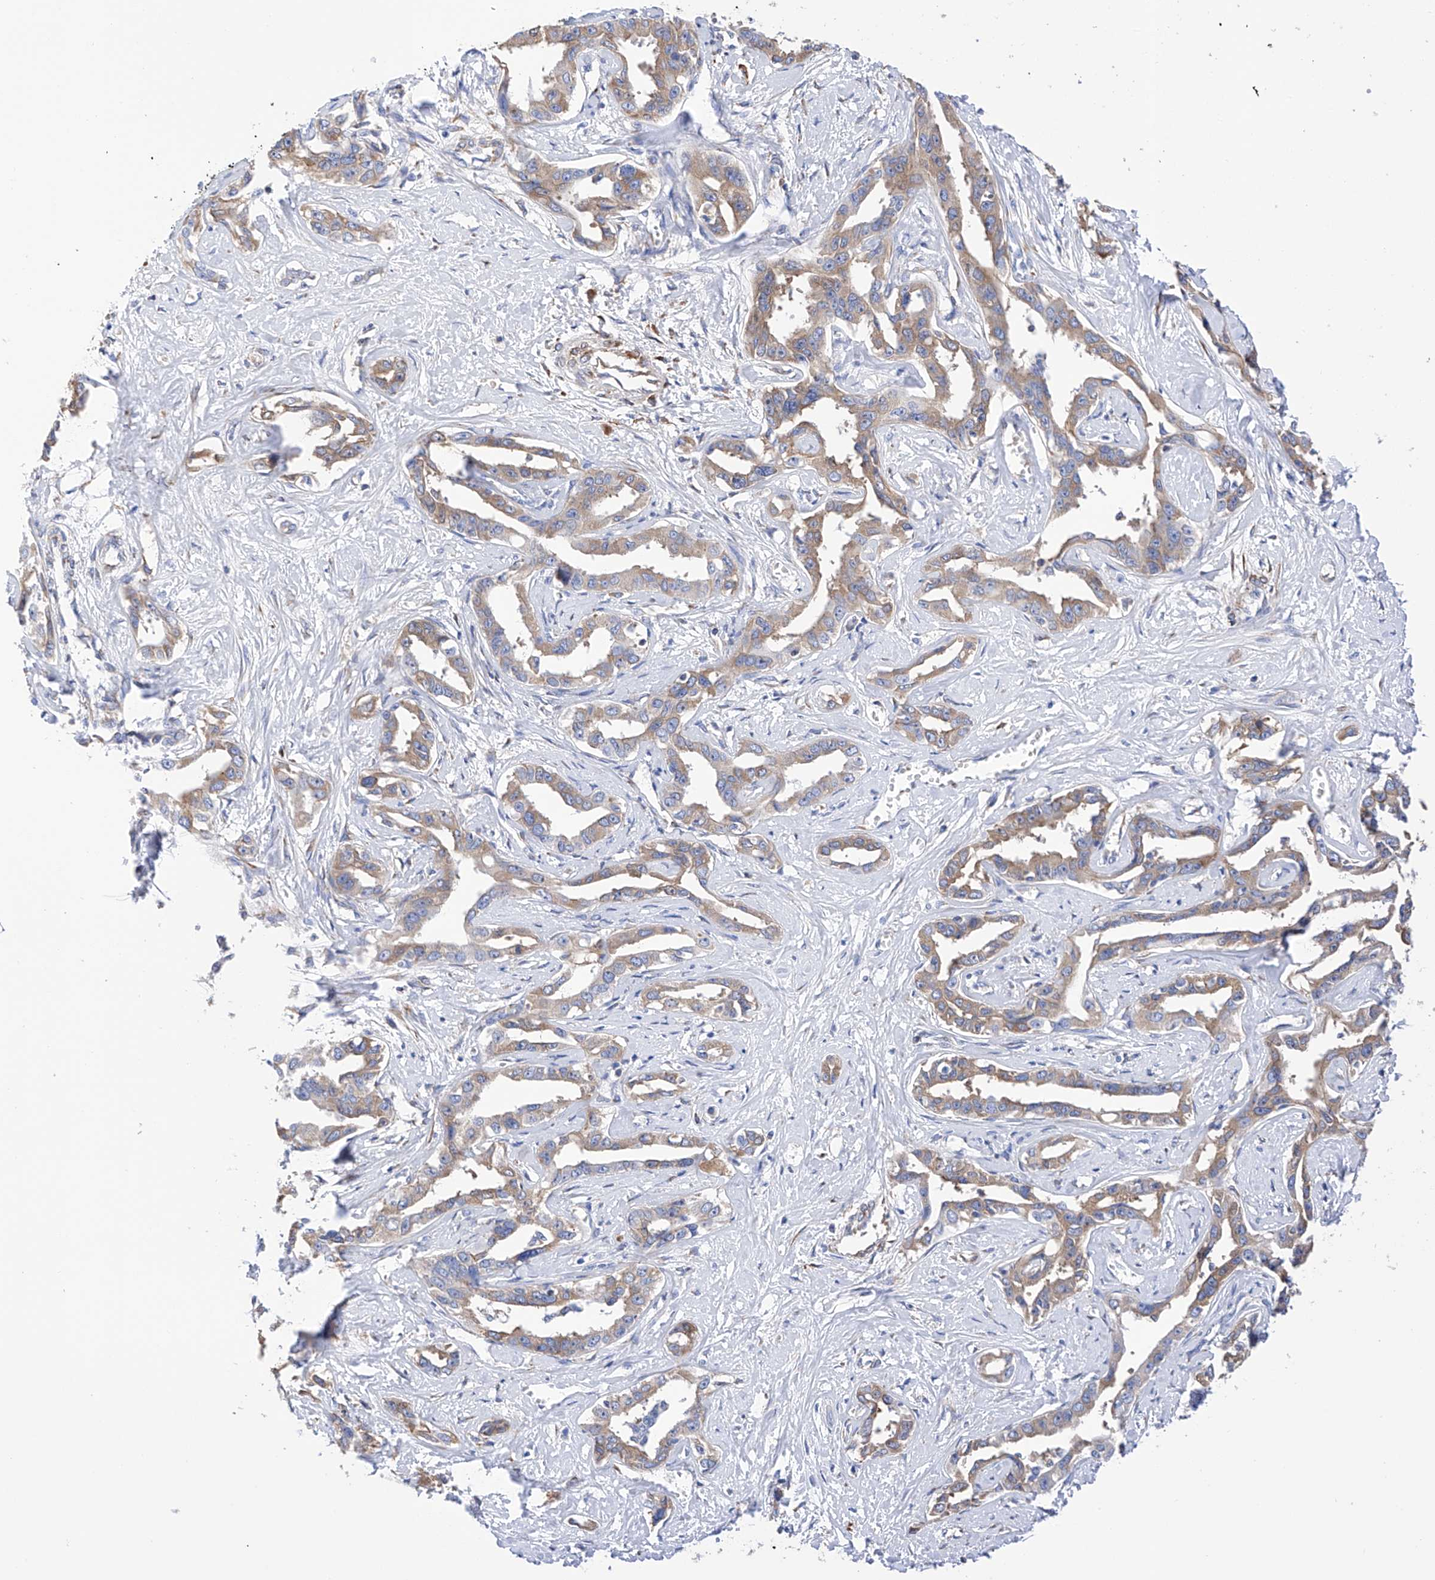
{"staining": {"intensity": "moderate", "quantity": ">75%", "location": "cytoplasmic/membranous"}, "tissue": "liver cancer", "cell_type": "Tumor cells", "image_type": "cancer", "snomed": [{"axis": "morphology", "description": "Cholangiocarcinoma"}, {"axis": "topography", "description": "Liver"}], "caption": "The micrograph exhibits immunohistochemical staining of liver cholangiocarcinoma. There is moderate cytoplasmic/membranous staining is seen in approximately >75% of tumor cells.", "gene": "PDIA5", "patient": {"sex": "male", "age": 59}}